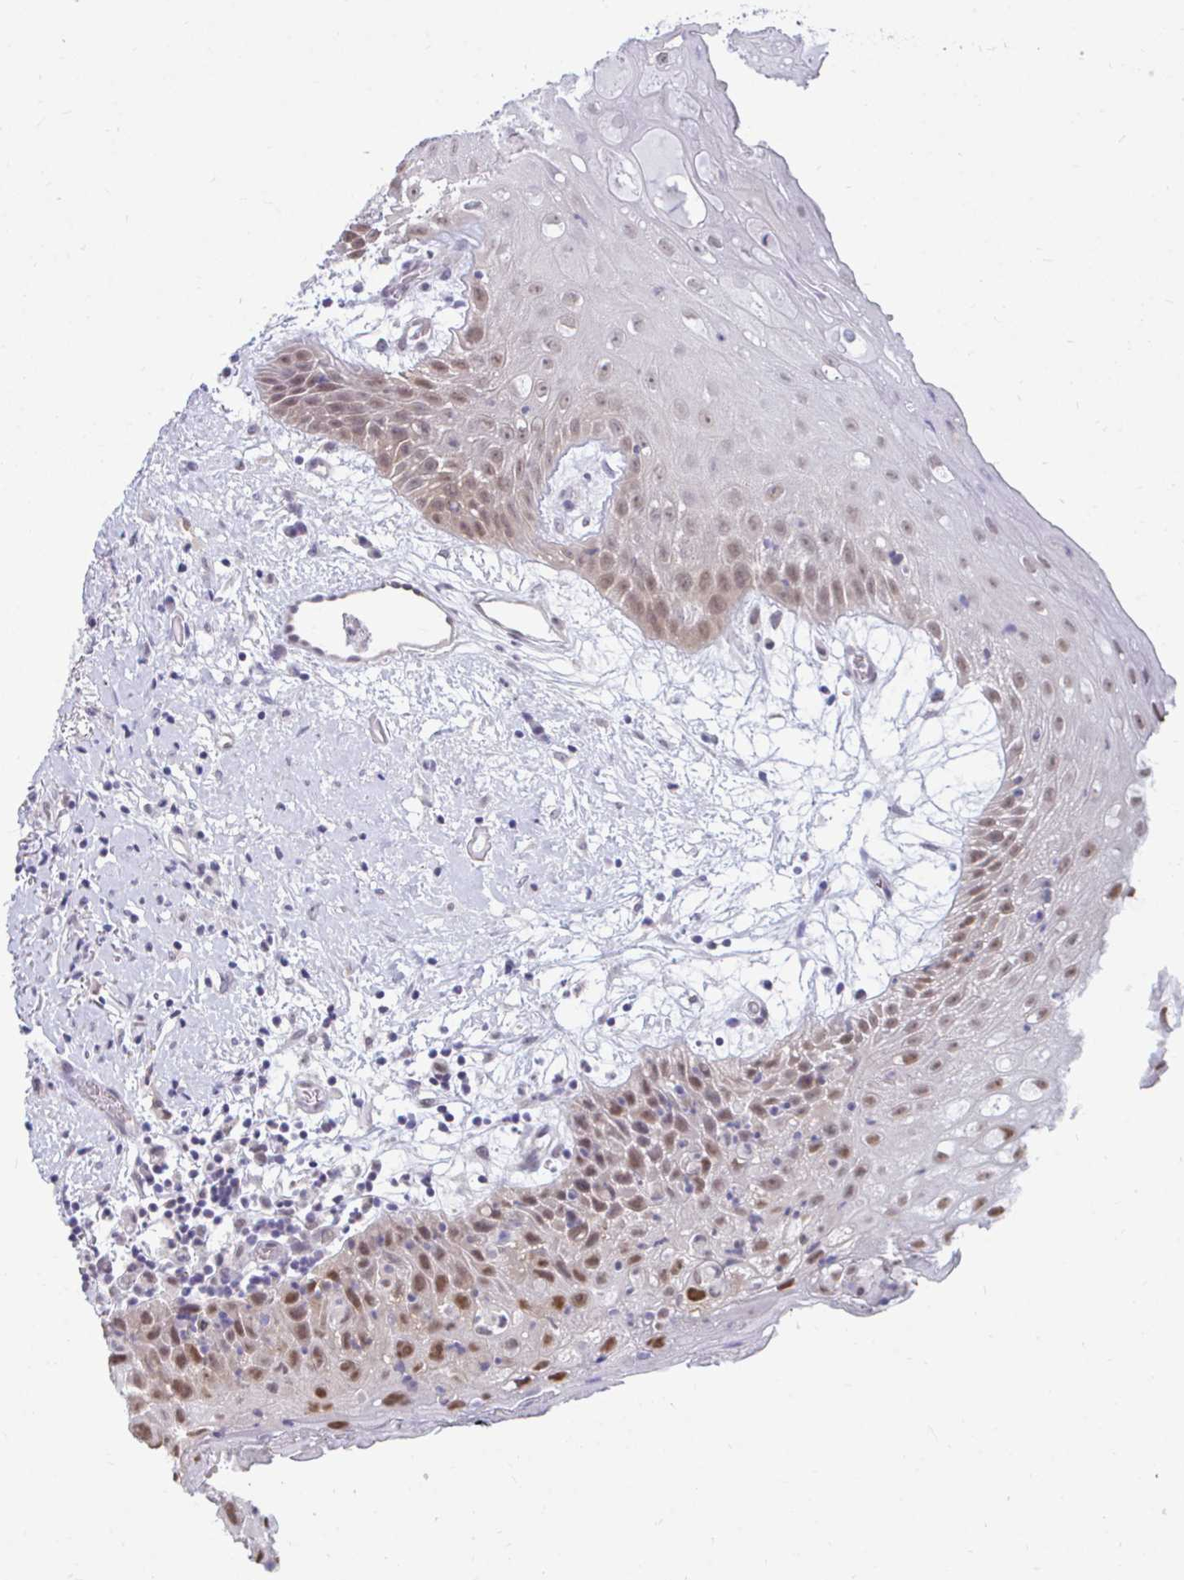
{"staining": {"intensity": "moderate", "quantity": "<25%", "location": "nuclear"}, "tissue": "oral mucosa", "cell_type": "Squamous epithelial cells", "image_type": "normal", "snomed": [{"axis": "morphology", "description": "Normal tissue, NOS"}, {"axis": "morphology", "description": "Squamous cell carcinoma, NOS"}, {"axis": "topography", "description": "Oral tissue"}, {"axis": "topography", "description": "Peripheral nerve tissue"}, {"axis": "topography", "description": "Head-Neck"}], "caption": "This photomicrograph displays unremarkable oral mucosa stained with immunohistochemistry to label a protein in brown. The nuclear of squamous epithelial cells show moderate positivity for the protein. Nuclei are counter-stained blue.", "gene": "CSE1L", "patient": {"sex": "female", "age": 59}}